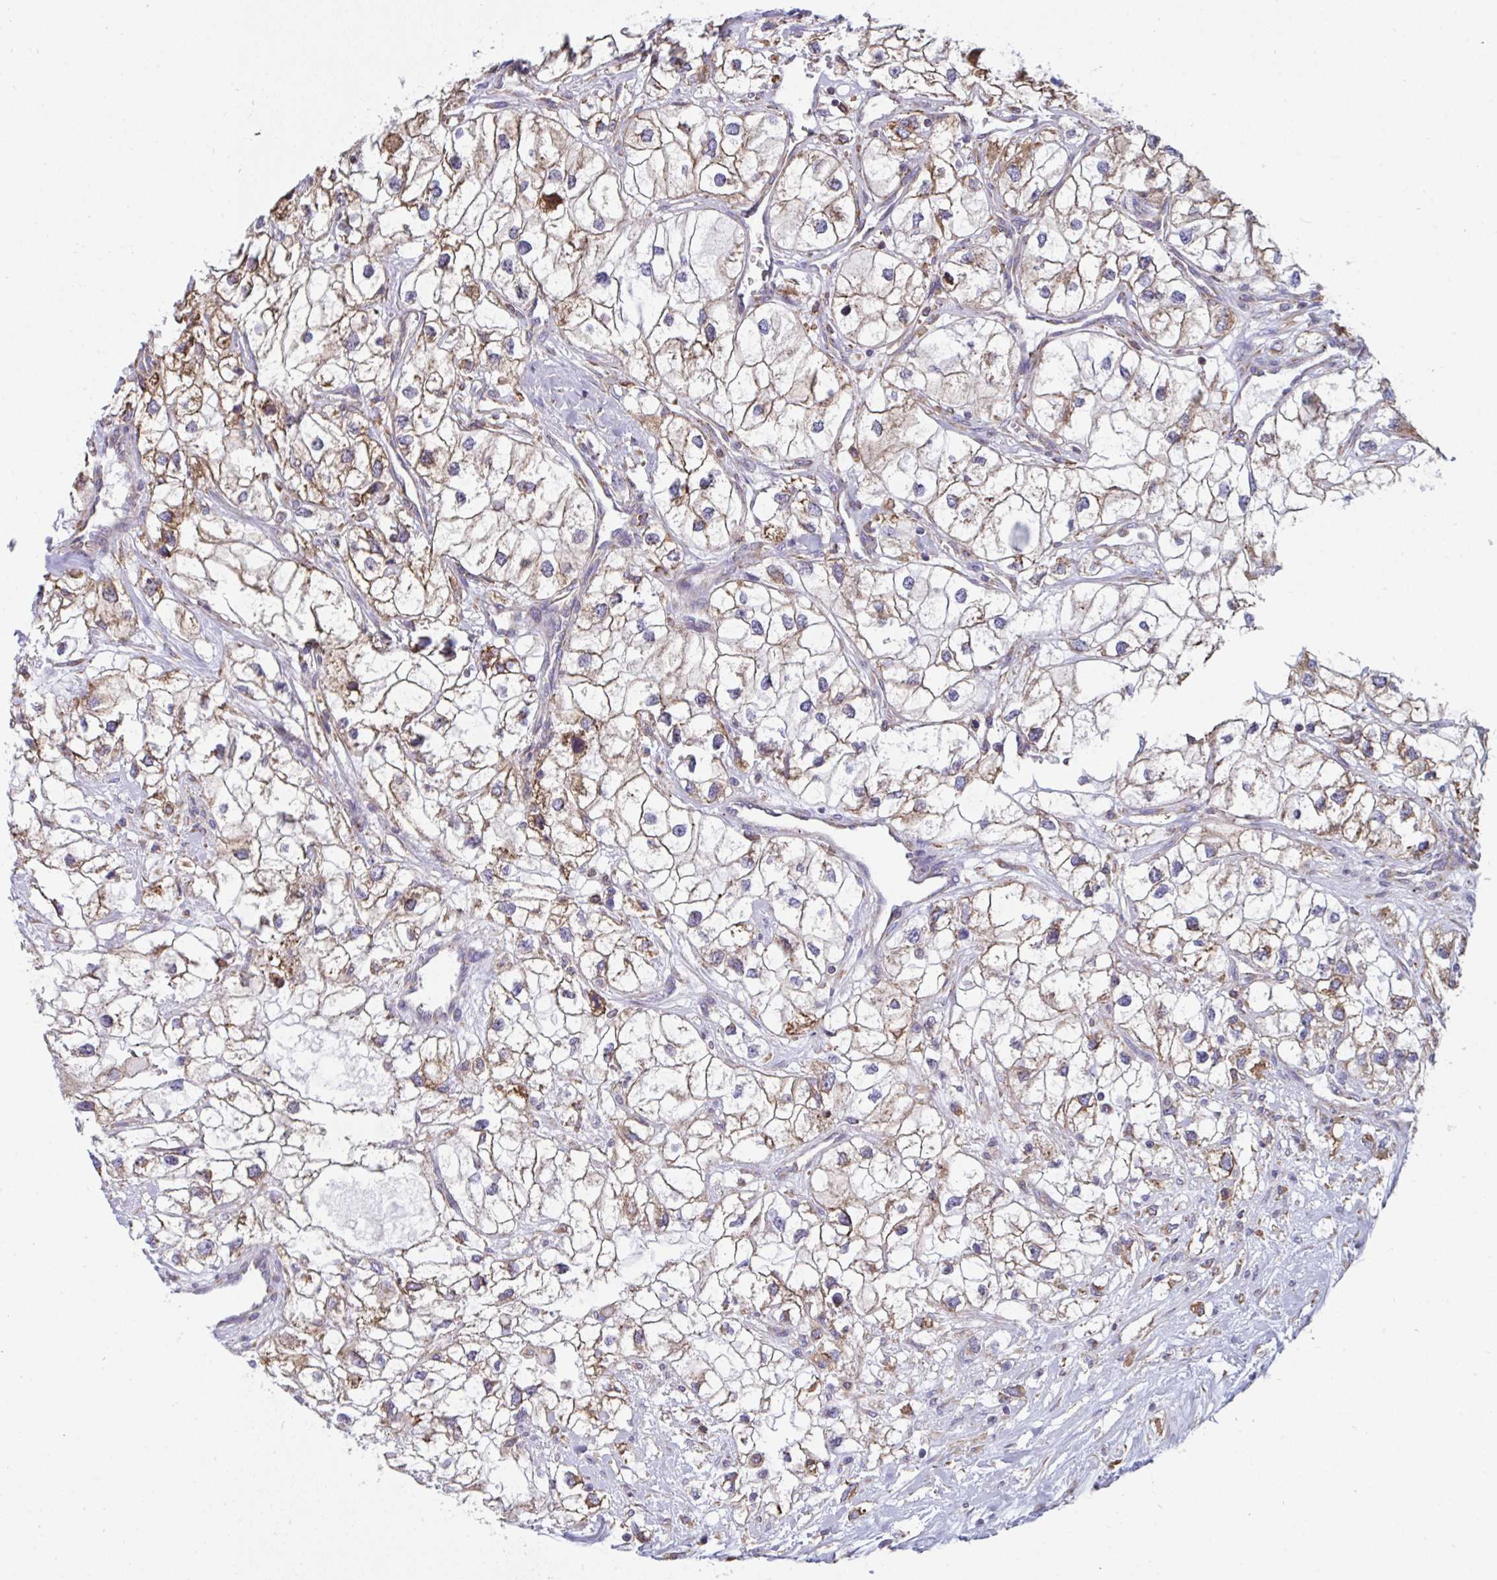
{"staining": {"intensity": "weak", "quantity": ">75%", "location": "cytoplasmic/membranous"}, "tissue": "renal cancer", "cell_type": "Tumor cells", "image_type": "cancer", "snomed": [{"axis": "morphology", "description": "Adenocarcinoma, NOS"}, {"axis": "topography", "description": "Kidney"}], "caption": "Protein analysis of renal adenocarcinoma tissue shows weak cytoplasmic/membranous expression in approximately >75% of tumor cells. The staining was performed using DAB to visualize the protein expression in brown, while the nuclei were stained in blue with hematoxylin (Magnification: 20x).", "gene": "MYMK", "patient": {"sex": "male", "age": 59}}